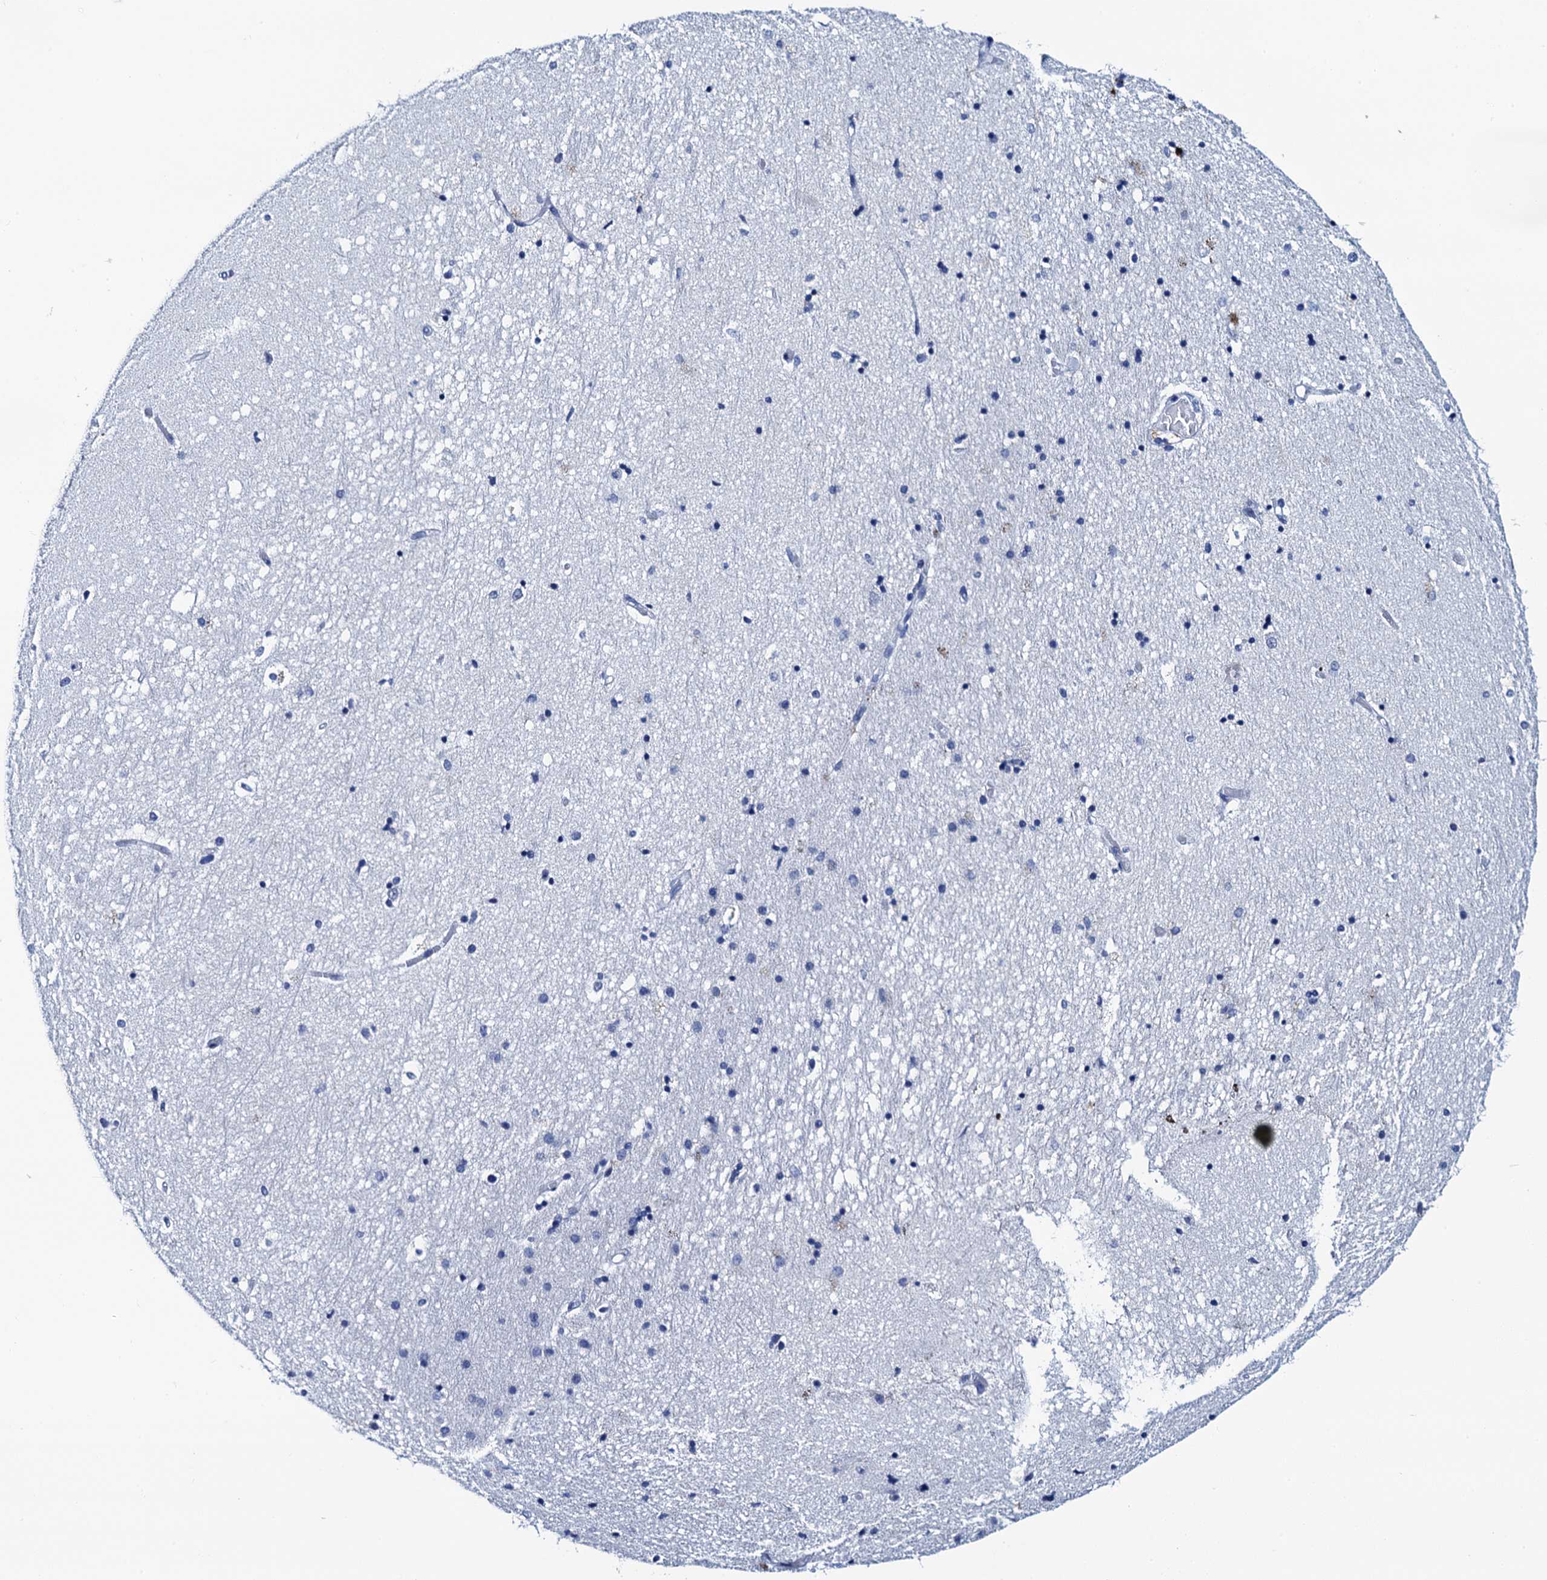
{"staining": {"intensity": "negative", "quantity": "none", "location": "none"}, "tissue": "hippocampus", "cell_type": "Glial cells", "image_type": "normal", "snomed": [{"axis": "morphology", "description": "Normal tissue, NOS"}, {"axis": "topography", "description": "Hippocampus"}], "caption": "An image of hippocampus stained for a protein exhibits no brown staining in glial cells. Brightfield microscopy of IHC stained with DAB (brown) and hematoxylin (blue), captured at high magnification.", "gene": "LYPD3", "patient": {"sex": "male", "age": 45}}